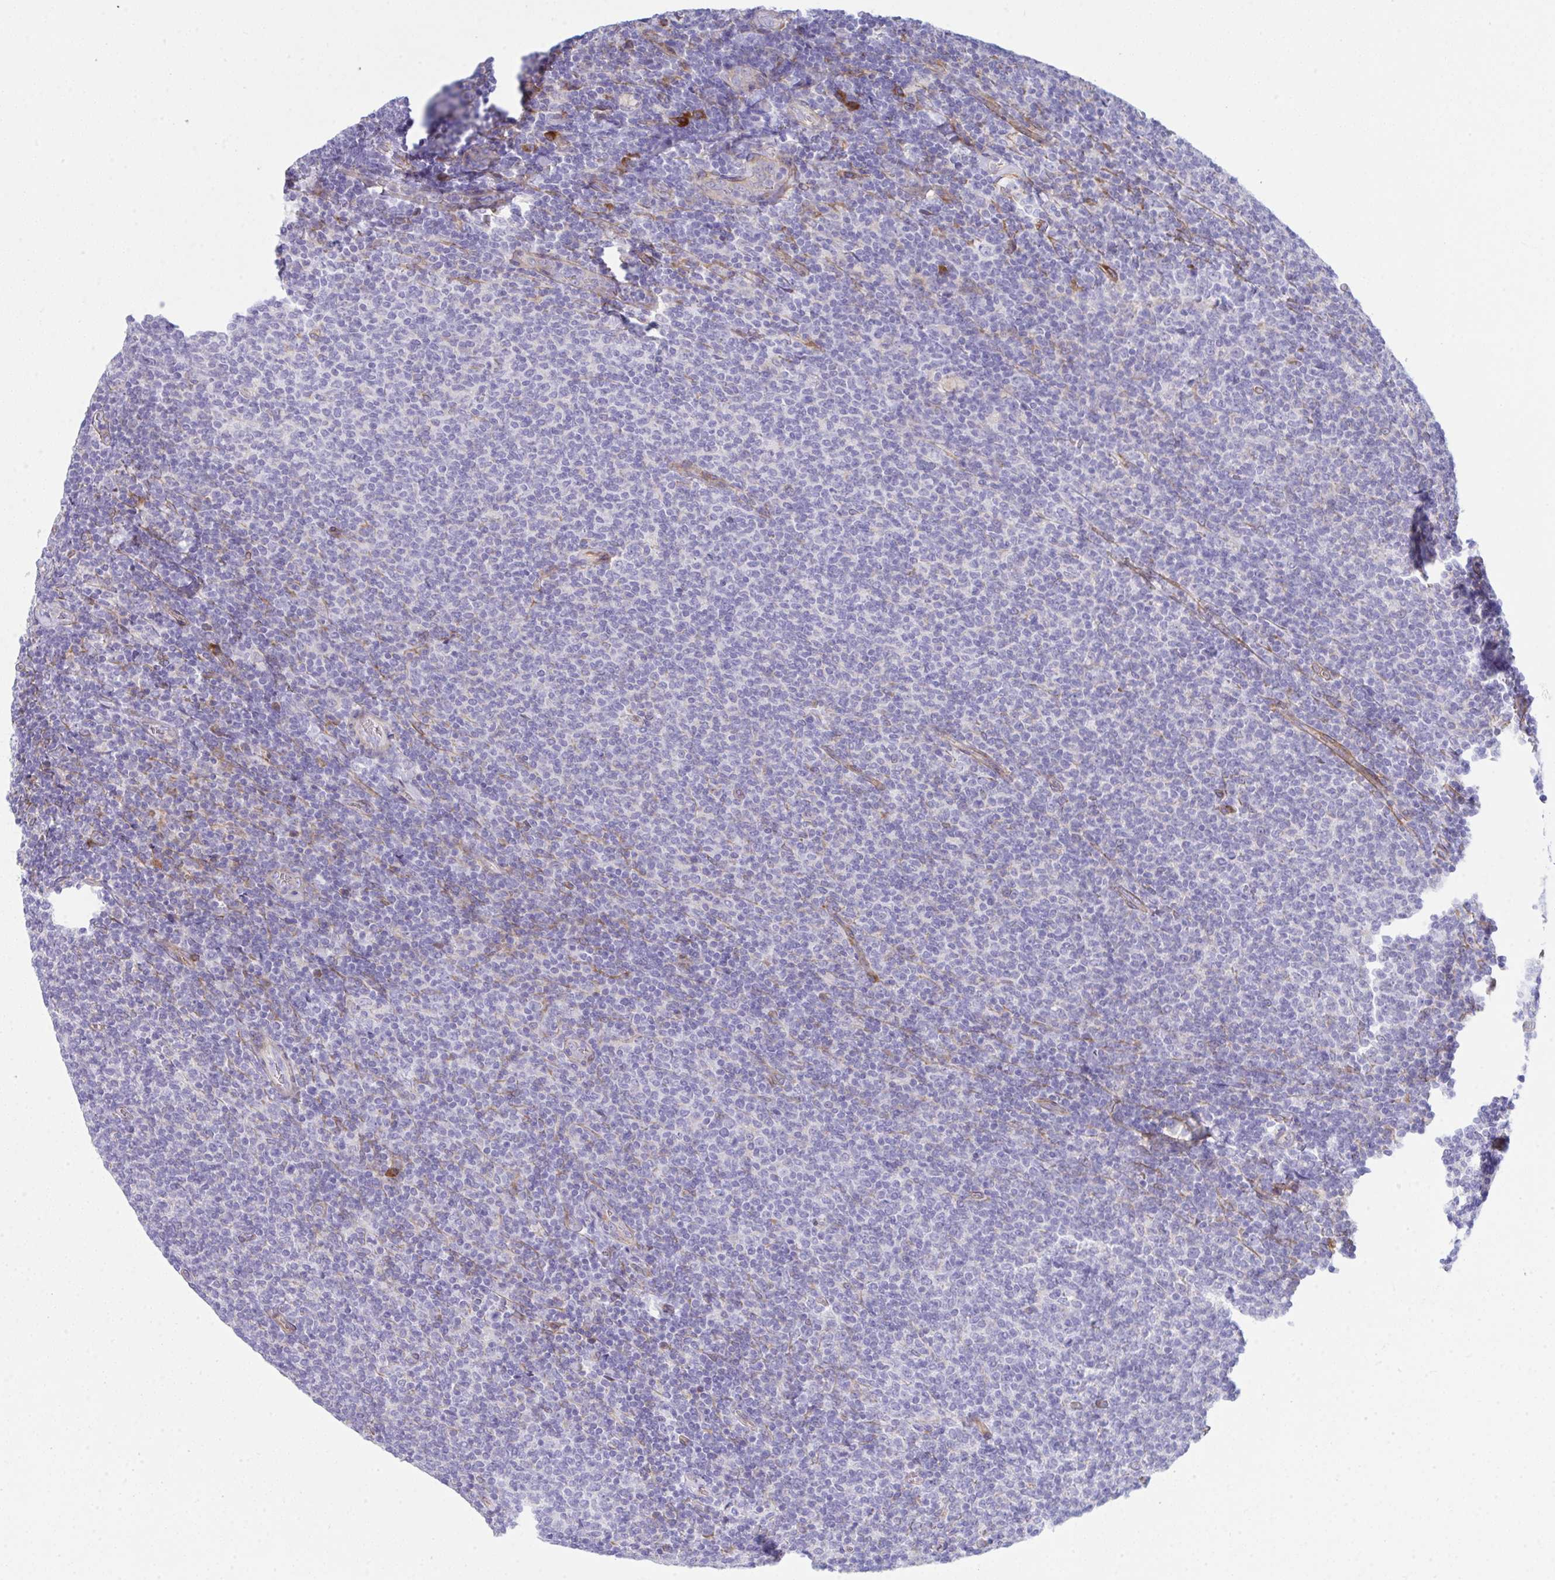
{"staining": {"intensity": "negative", "quantity": "none", "location": "none"}, "tissue": "lymphoma", "cell_type": "Tumor cells", "image_type": "cancer", "snomed": [{"axis": "morphology", "description": "Malignant lymphoma, non-Hodgkin's type, Low grade"}, {"axis": "topography", "description": "Lymph node"}], "caption": "Tumor cells are negative for brown protein staining in lymphoma. (DAB IHC with hematoxylin counter stain).", "gene": "GAB1", "patient": {"sex": "male", "age": 52}}